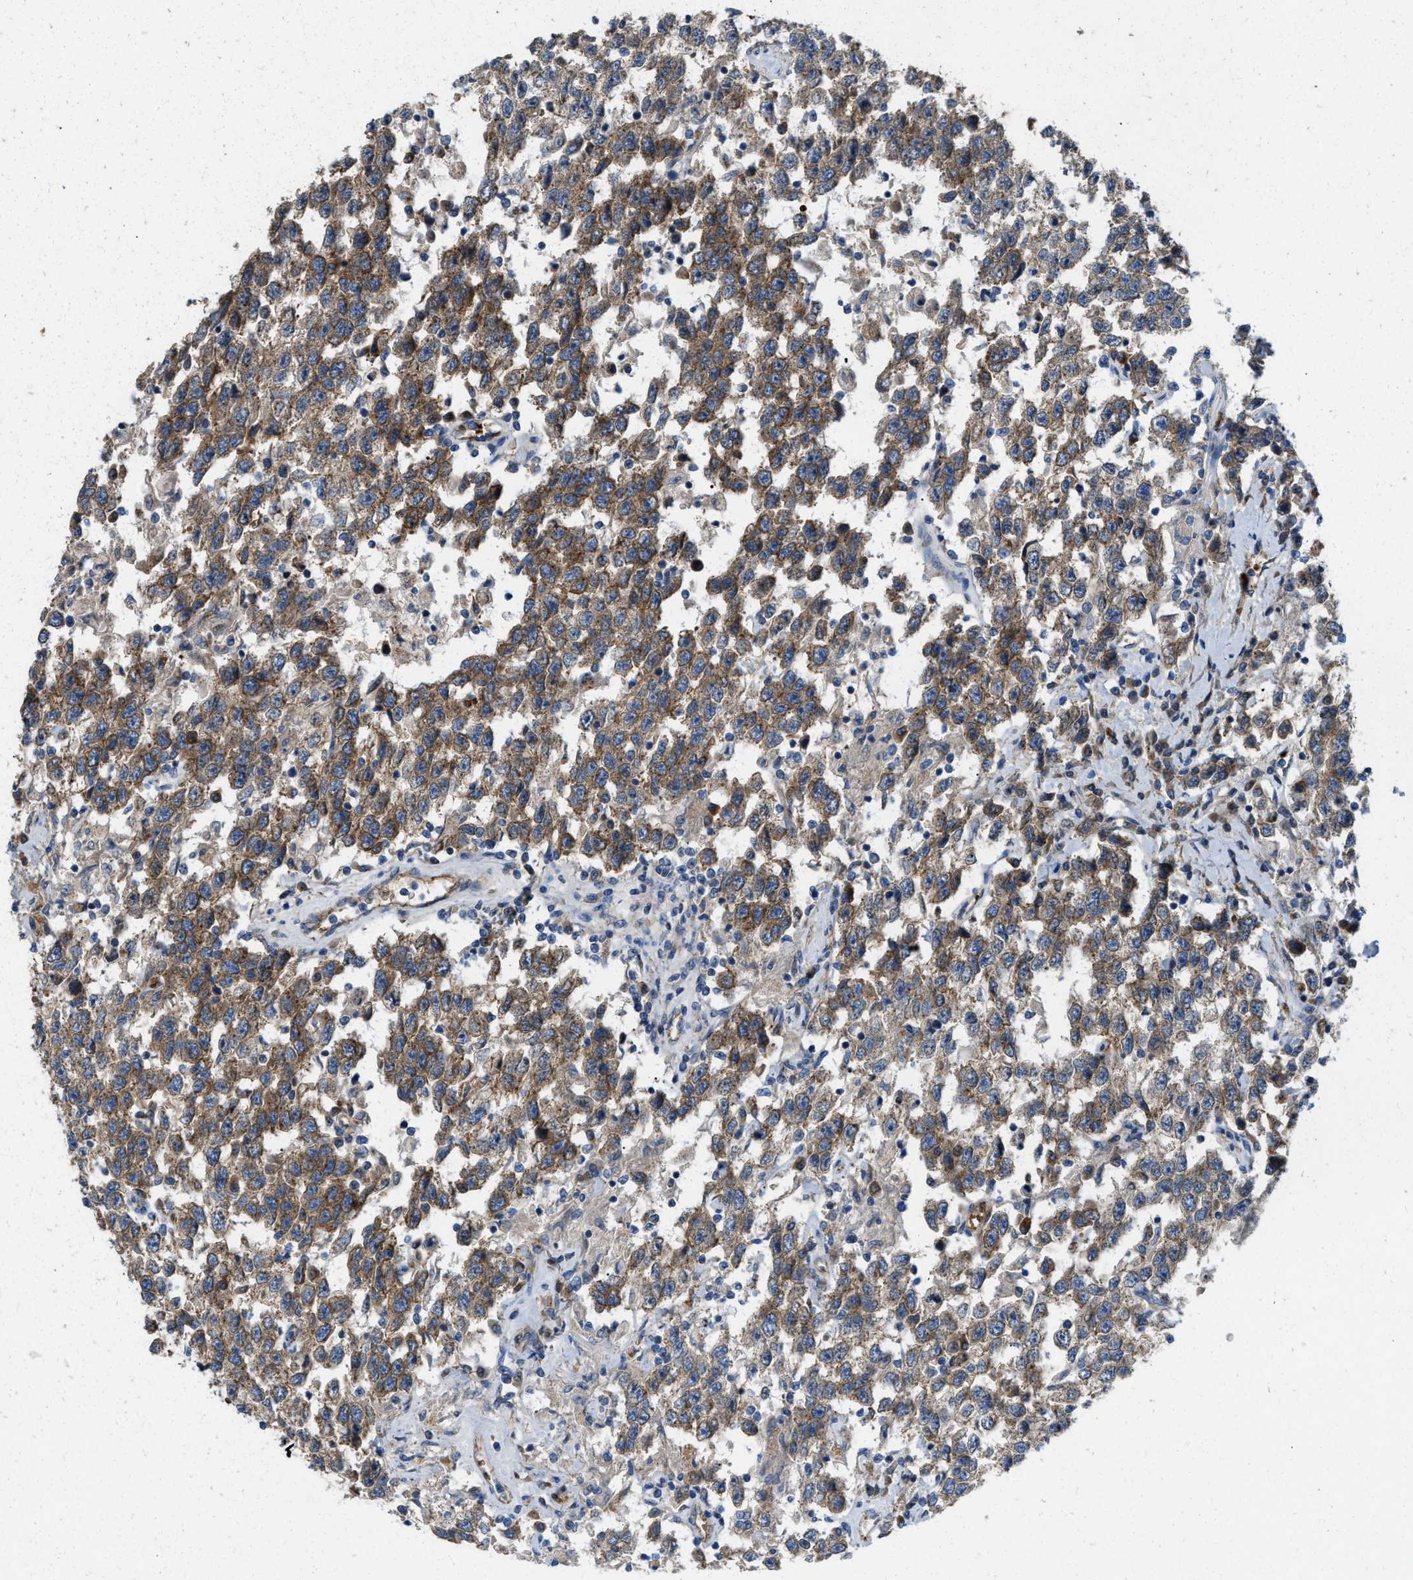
{"staining": {"intensity": "moderate", "quantity": ">75%", "location": "cytoplasmic/membranous"}, "tissue": "testis cancer", "cell_type": "Tumor cells", "image_type": "cancer", "snomed": [{"axis": "morphology", "description": "Seminoma, NOS"}, {"axis": "topography", "description": "Testis"}], "caption": "About >75% of tumor cells in testis cancer (seminoma) reveal moderate cytoplasmic/membranous protein expression as visualized by brown immunohistochemical staining.", "gene": "ERC1", "patient": {"sex": "male", "age": 41}}